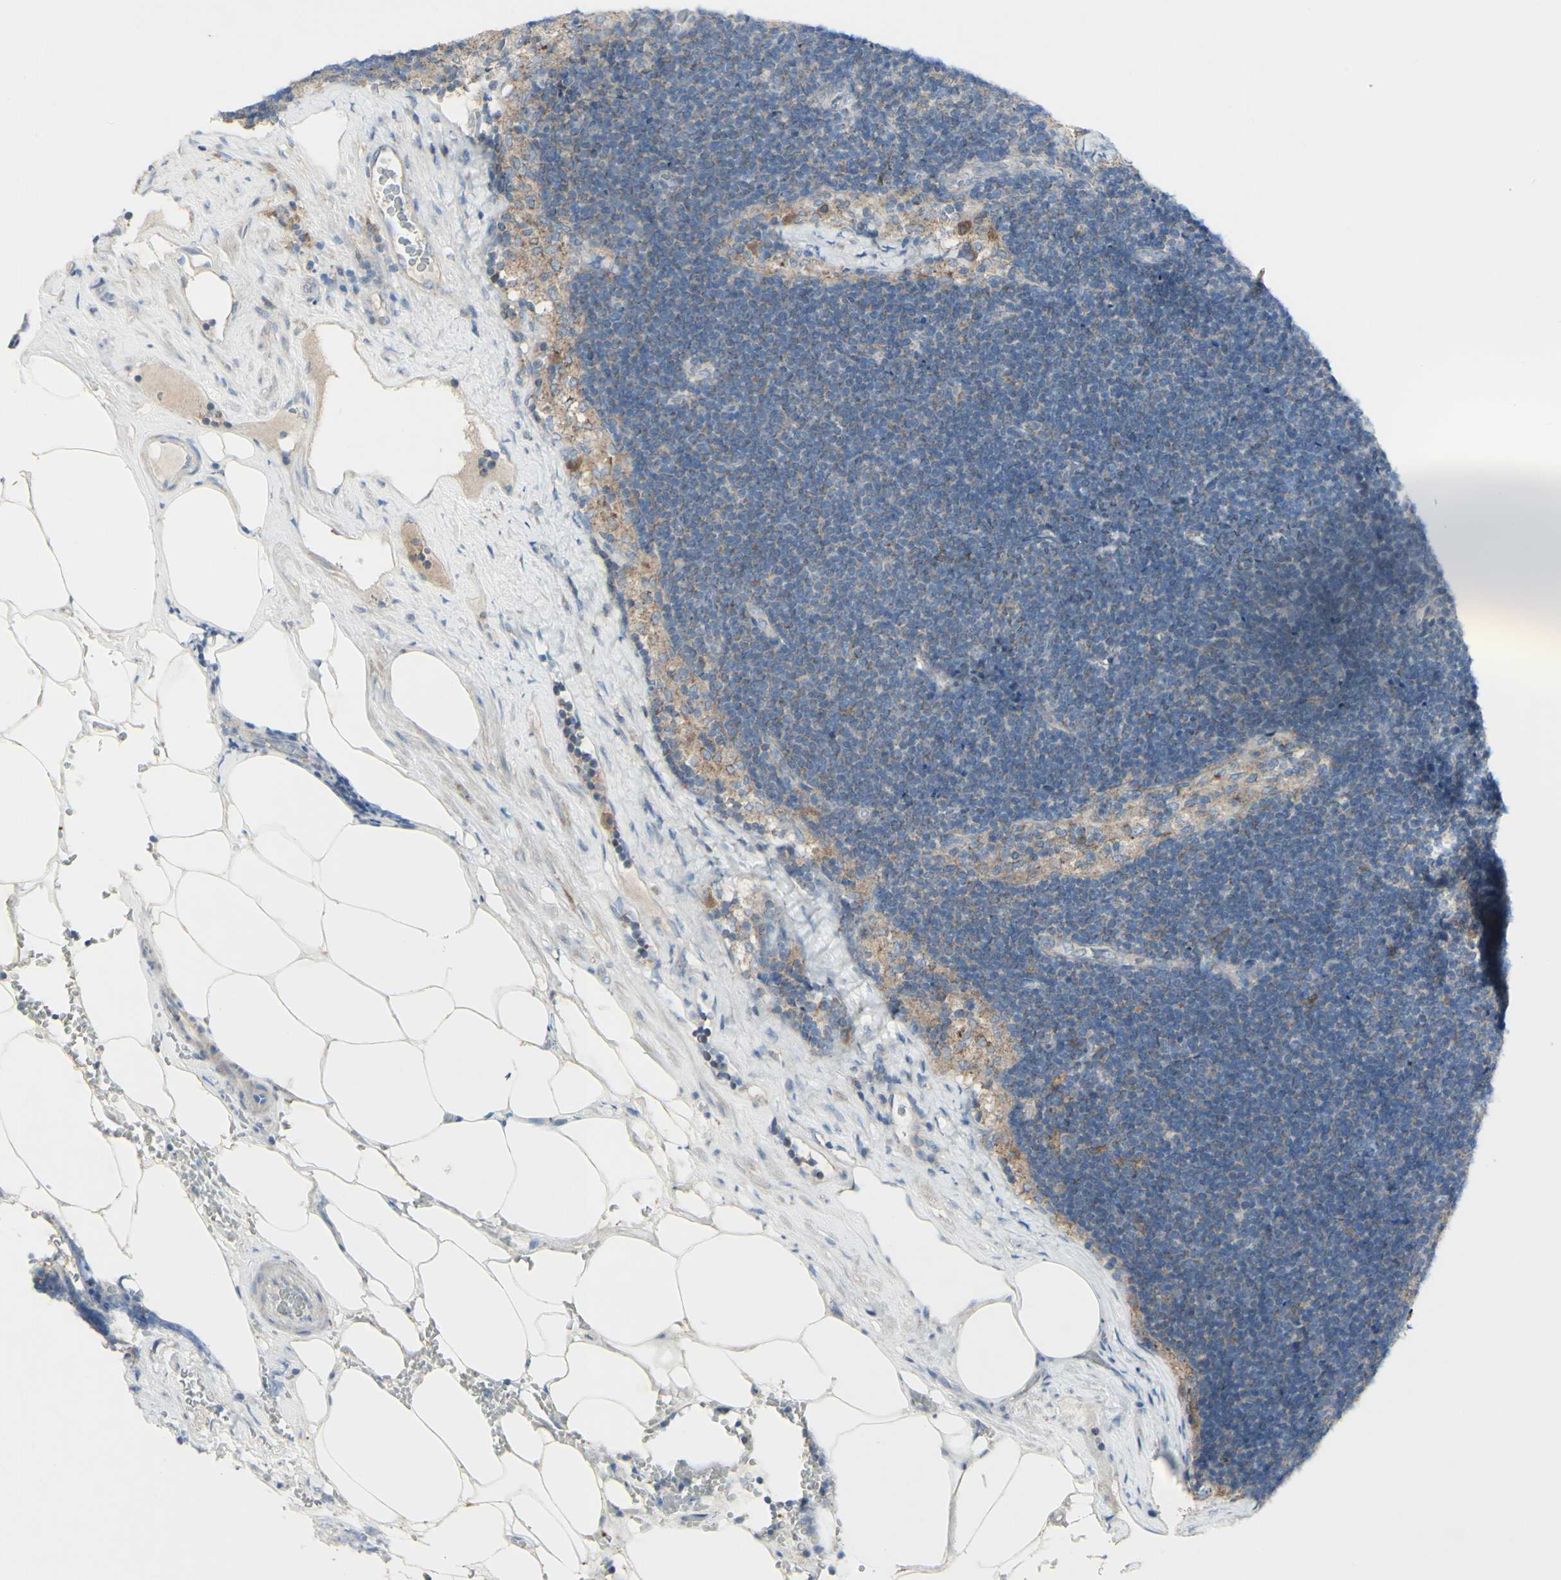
{"staining": {"intensity": "moderate", "quantity": "<25%", "location": "cytoplasmic/membranous"}, "tissue": "lymph node", "cell_type": "Germinal center cells", "image_type": "normal", "snomed": [{"axis": "morphology", "description": "Normal tissue, NOS"}, {"axis": "topography", "description": "Lymph node"}], "caption": "The photomicrograph shows a brown stain indicating the presence of a protein in the cytoplasmic/membranous of germinal center cells in lymph node. Ihc stains the protein of interest in brown and the nuclei are stained blue.", "gene": "CNTNAP1", "patient": {"sex": "male", "age": 63}}